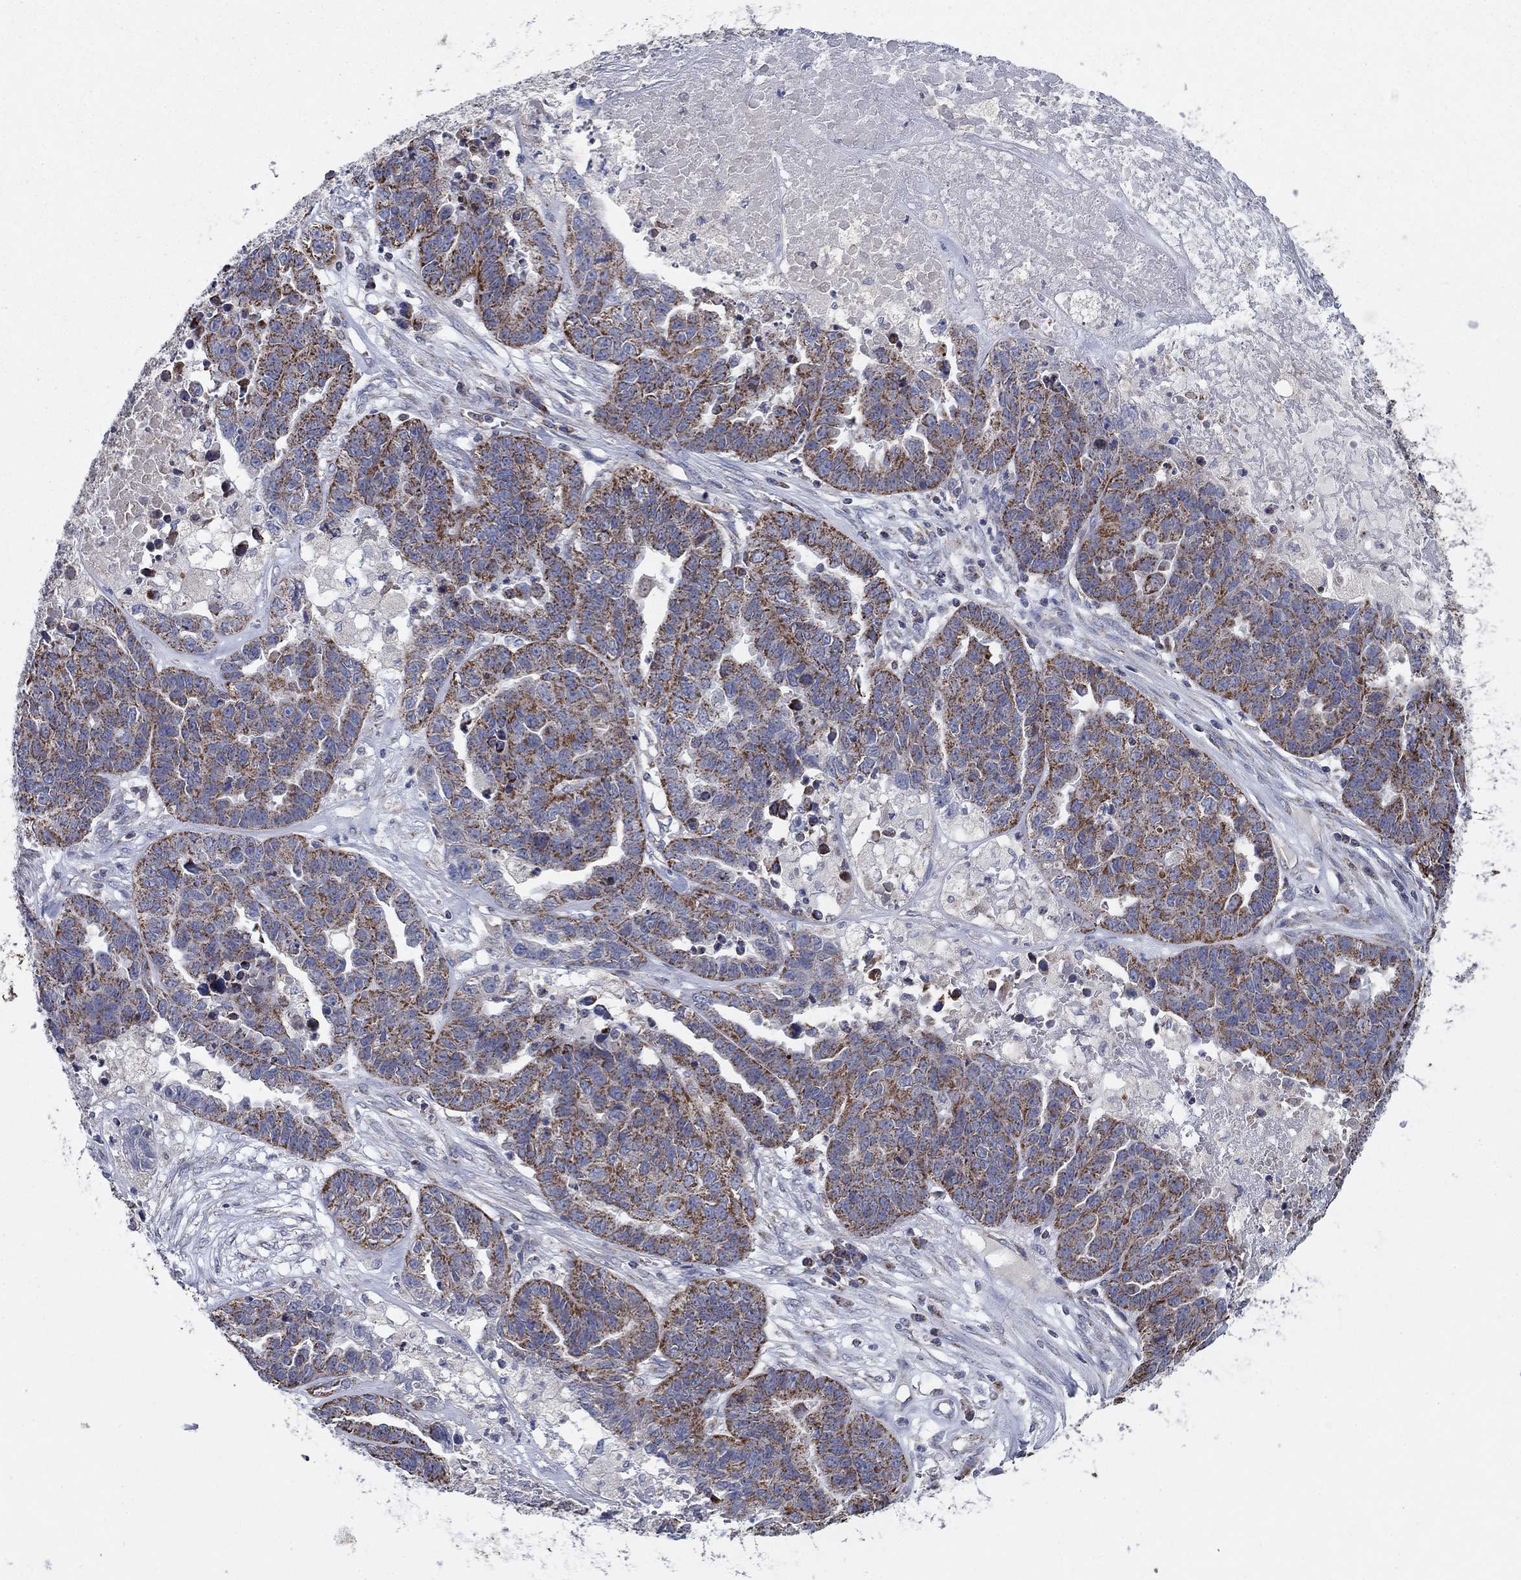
{"staining": {"intensity": "strong", "quantity": "25%-75%", "location": "cytoplasmic/membranous"}, "tissue": "ovarian cancer", "cell_type": "Tumor cells", "image_type": "cancer", "snomed": [{"axis": "morphology", "description": "Cystadenocarcinoma, serous, NOS"}, {"axis": "topography", "description": "Ovary"}], "caption": "Approximately 25%-75% of tumor cells in ovarian cancer (serous cystadenocarcinoma) show strong cytoplasmic/membranous protein positivity as visualized by brown immunohistochemical staining.", "gene": "C9orf85", "patient": {"sex": "female", "age": 87}}